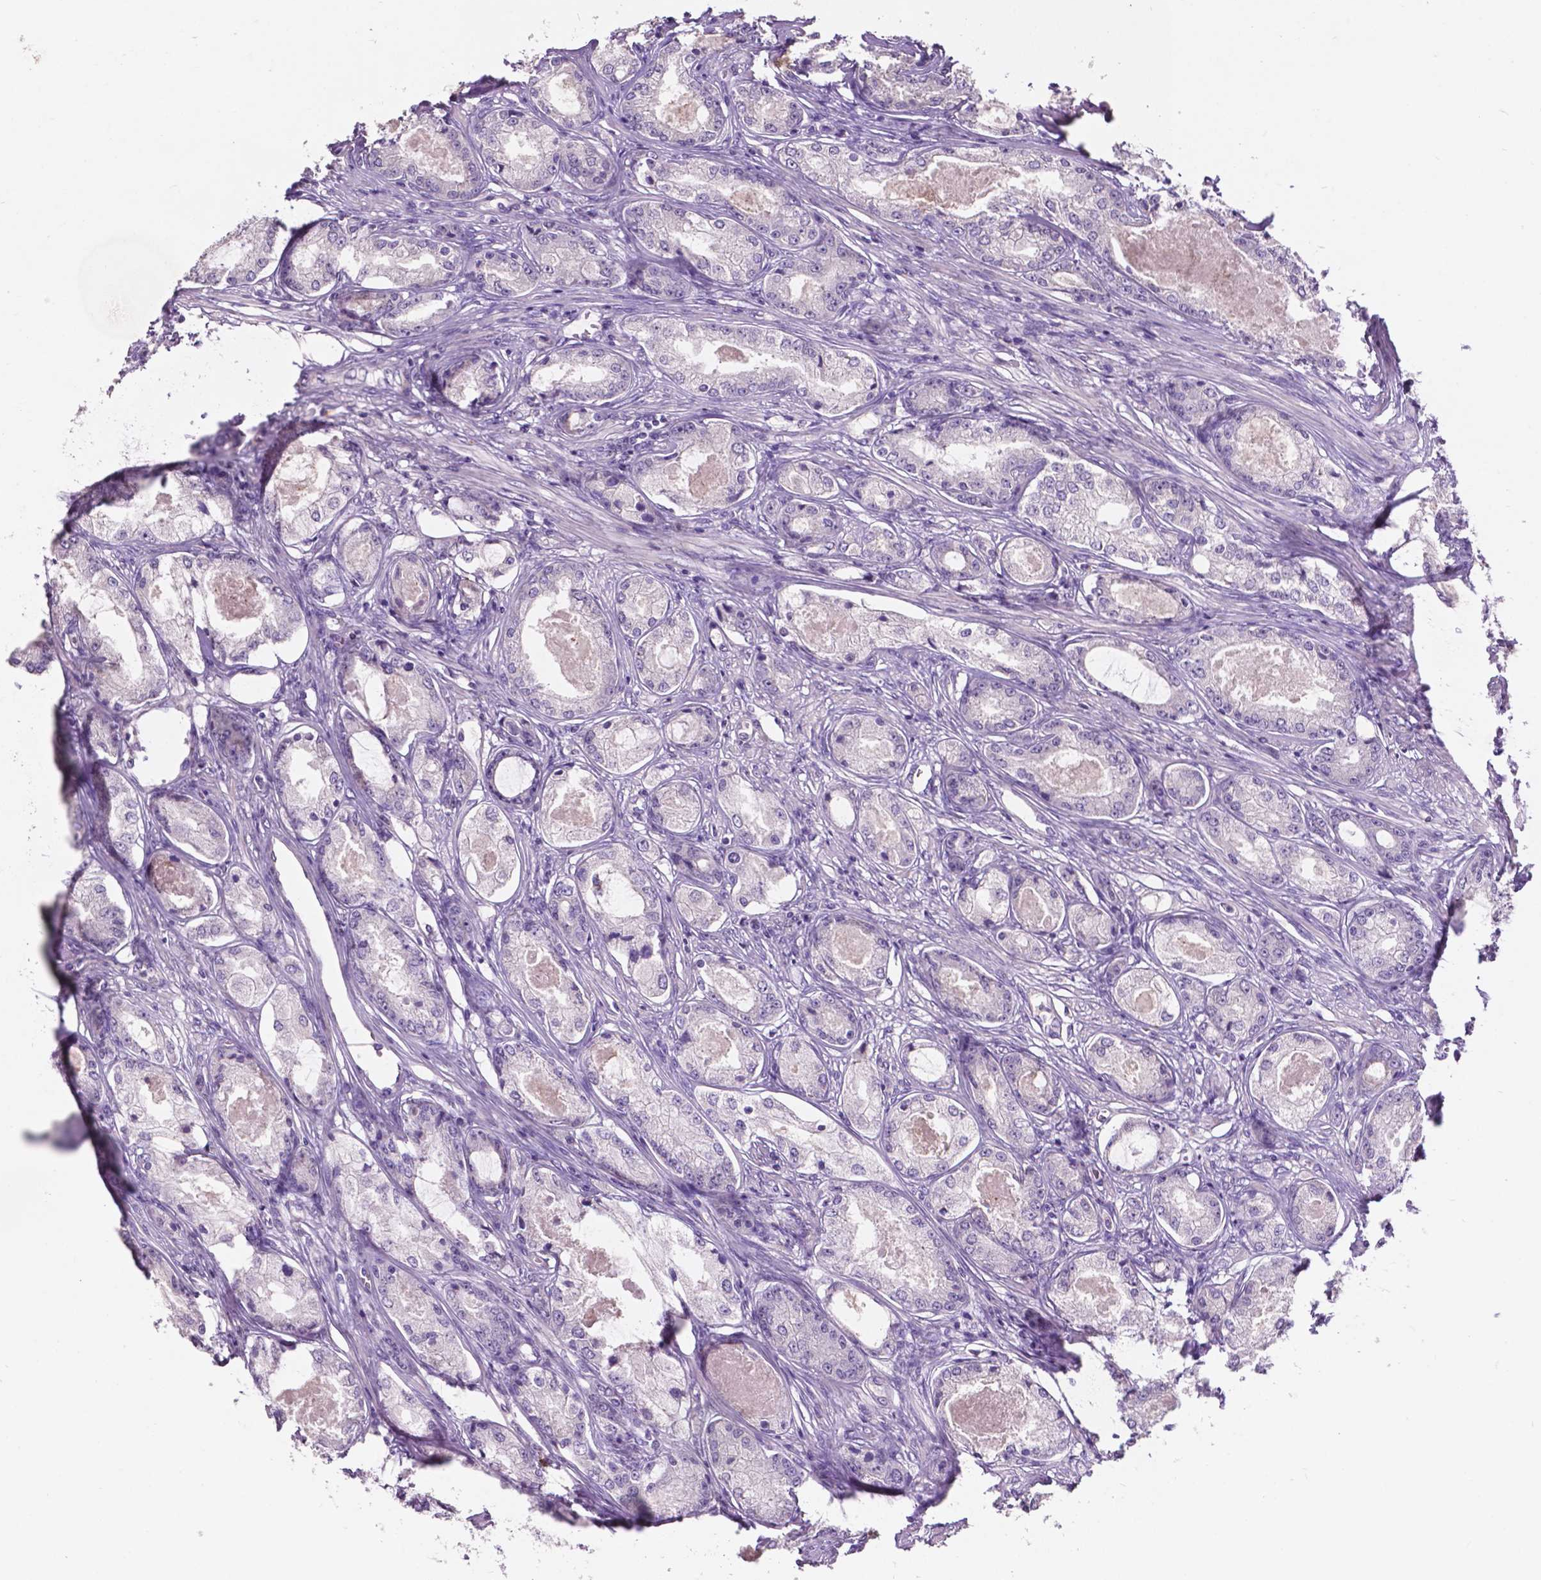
{"staining": {"intensity": "negative", "quantity": "none", "location": "none"}, "tissue": "prostate cancer", "cell_type": "Tumor cells", "image_type": "cancer", "snomed": [{"axis": "morphology", "description": "Adenocarcinoma, Low grade"}, {"axis": "topography", "description": "Prostate"}], "caption": "IHC micrograph of neoplastic tissue: human prostate low-grade adenocarcinoma stained with DAB (3,3'-diaminobenzidine) shows no significant protein staining in tumor cells.", "gene": "PLSCR1", "patient": {"sex": "male", "age": 68}}